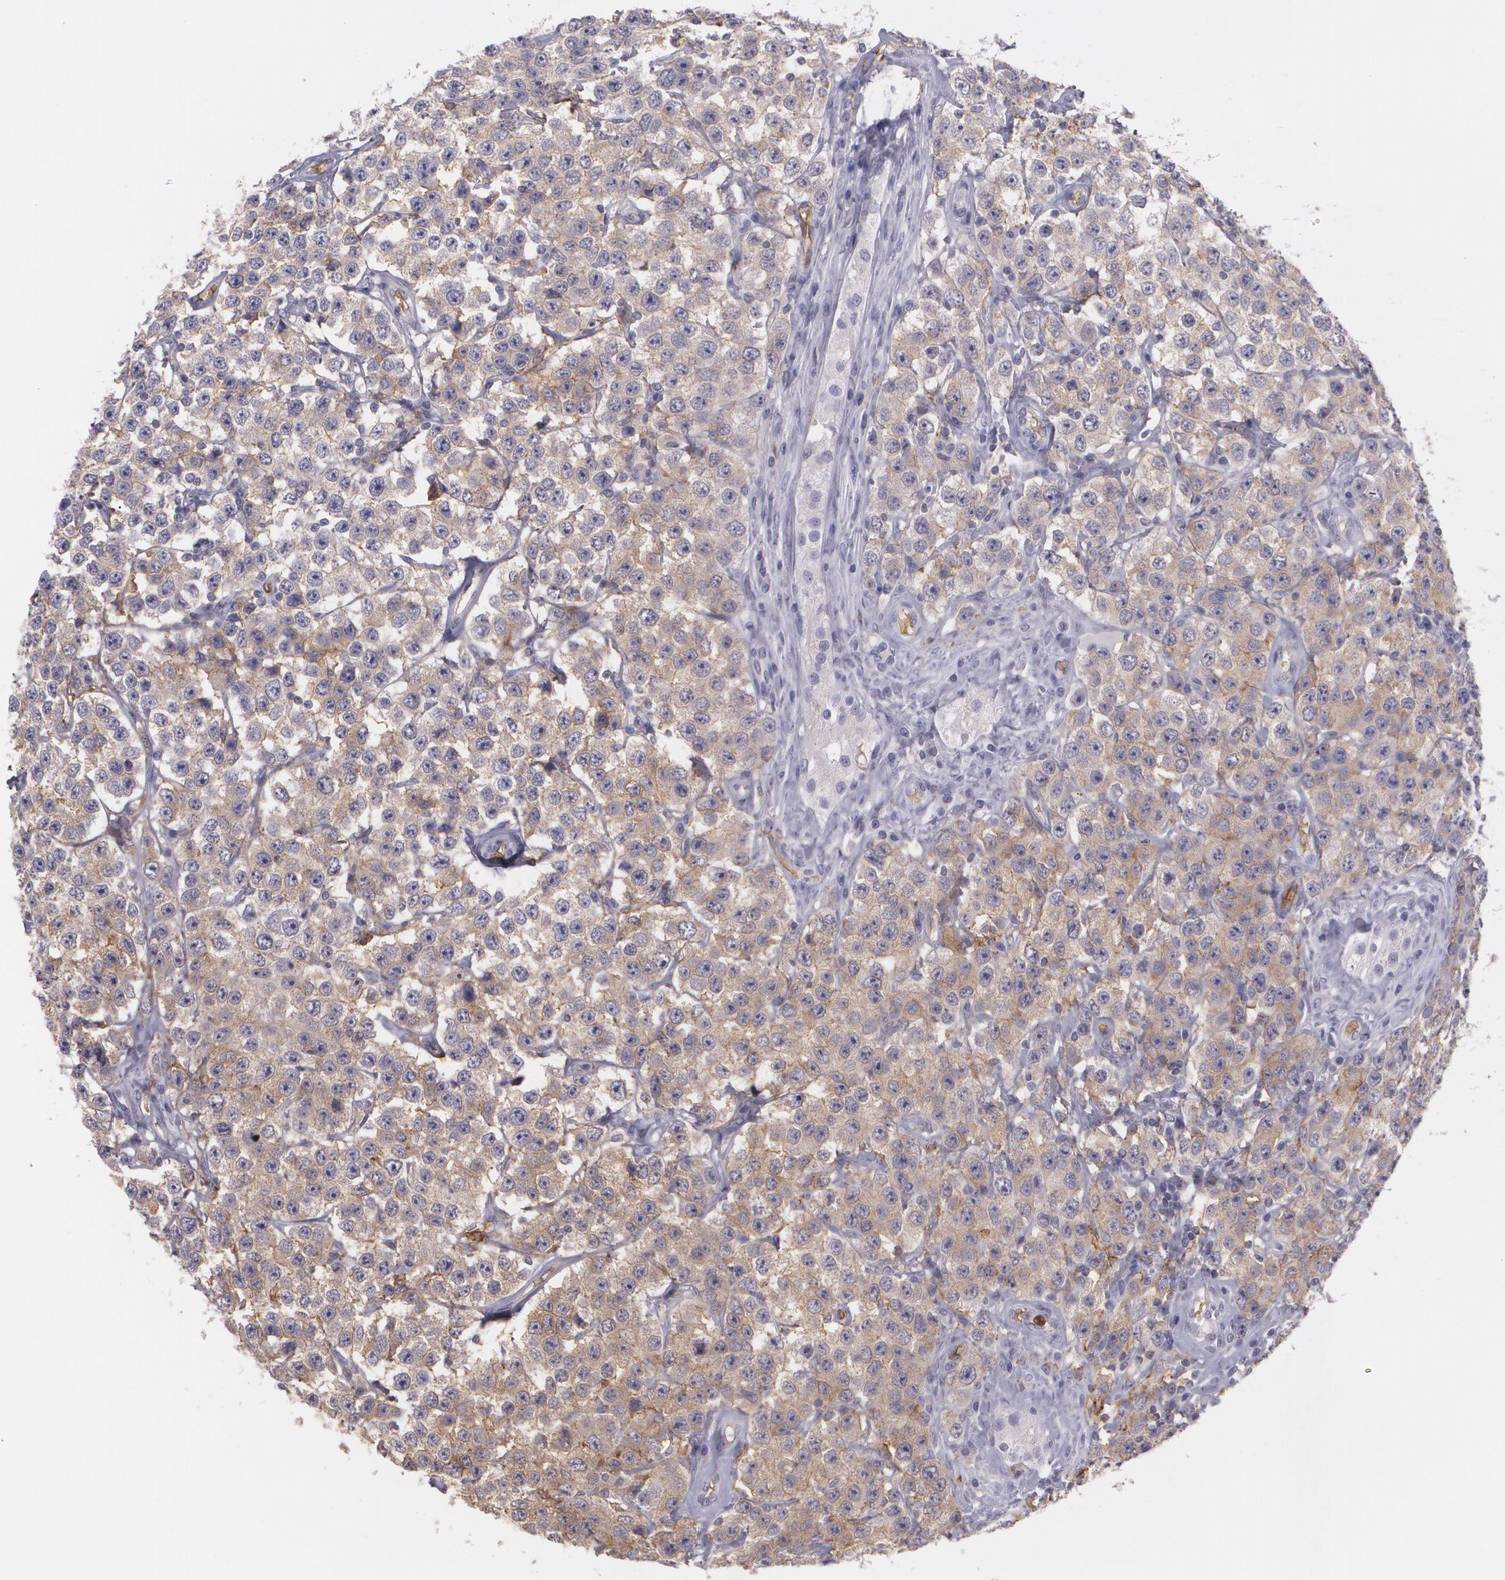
{"staining": {"intensity": "moderate", "quantity": ">75%", "location": "cytoplasmic/membranous"}, "tissue": "testis cancer", "cell_type": "Tumor cells", "image_type": "cancer", "snomed": [{"axis": "morphology", "description": "Seminoma, NOS"}, {"axis": "topography", "description": "Testis"}], "caption": "Protein positivity by immunohistochemistry displays moderate cytoplasmic/membranous expression in about >75% of tumor cells in testis cancer (seminoma). (brown staining indicates protein expression, while blue staining denotes nuclei).", "gene": "ACE", "patient": {"sex": "male", "age": 52}}